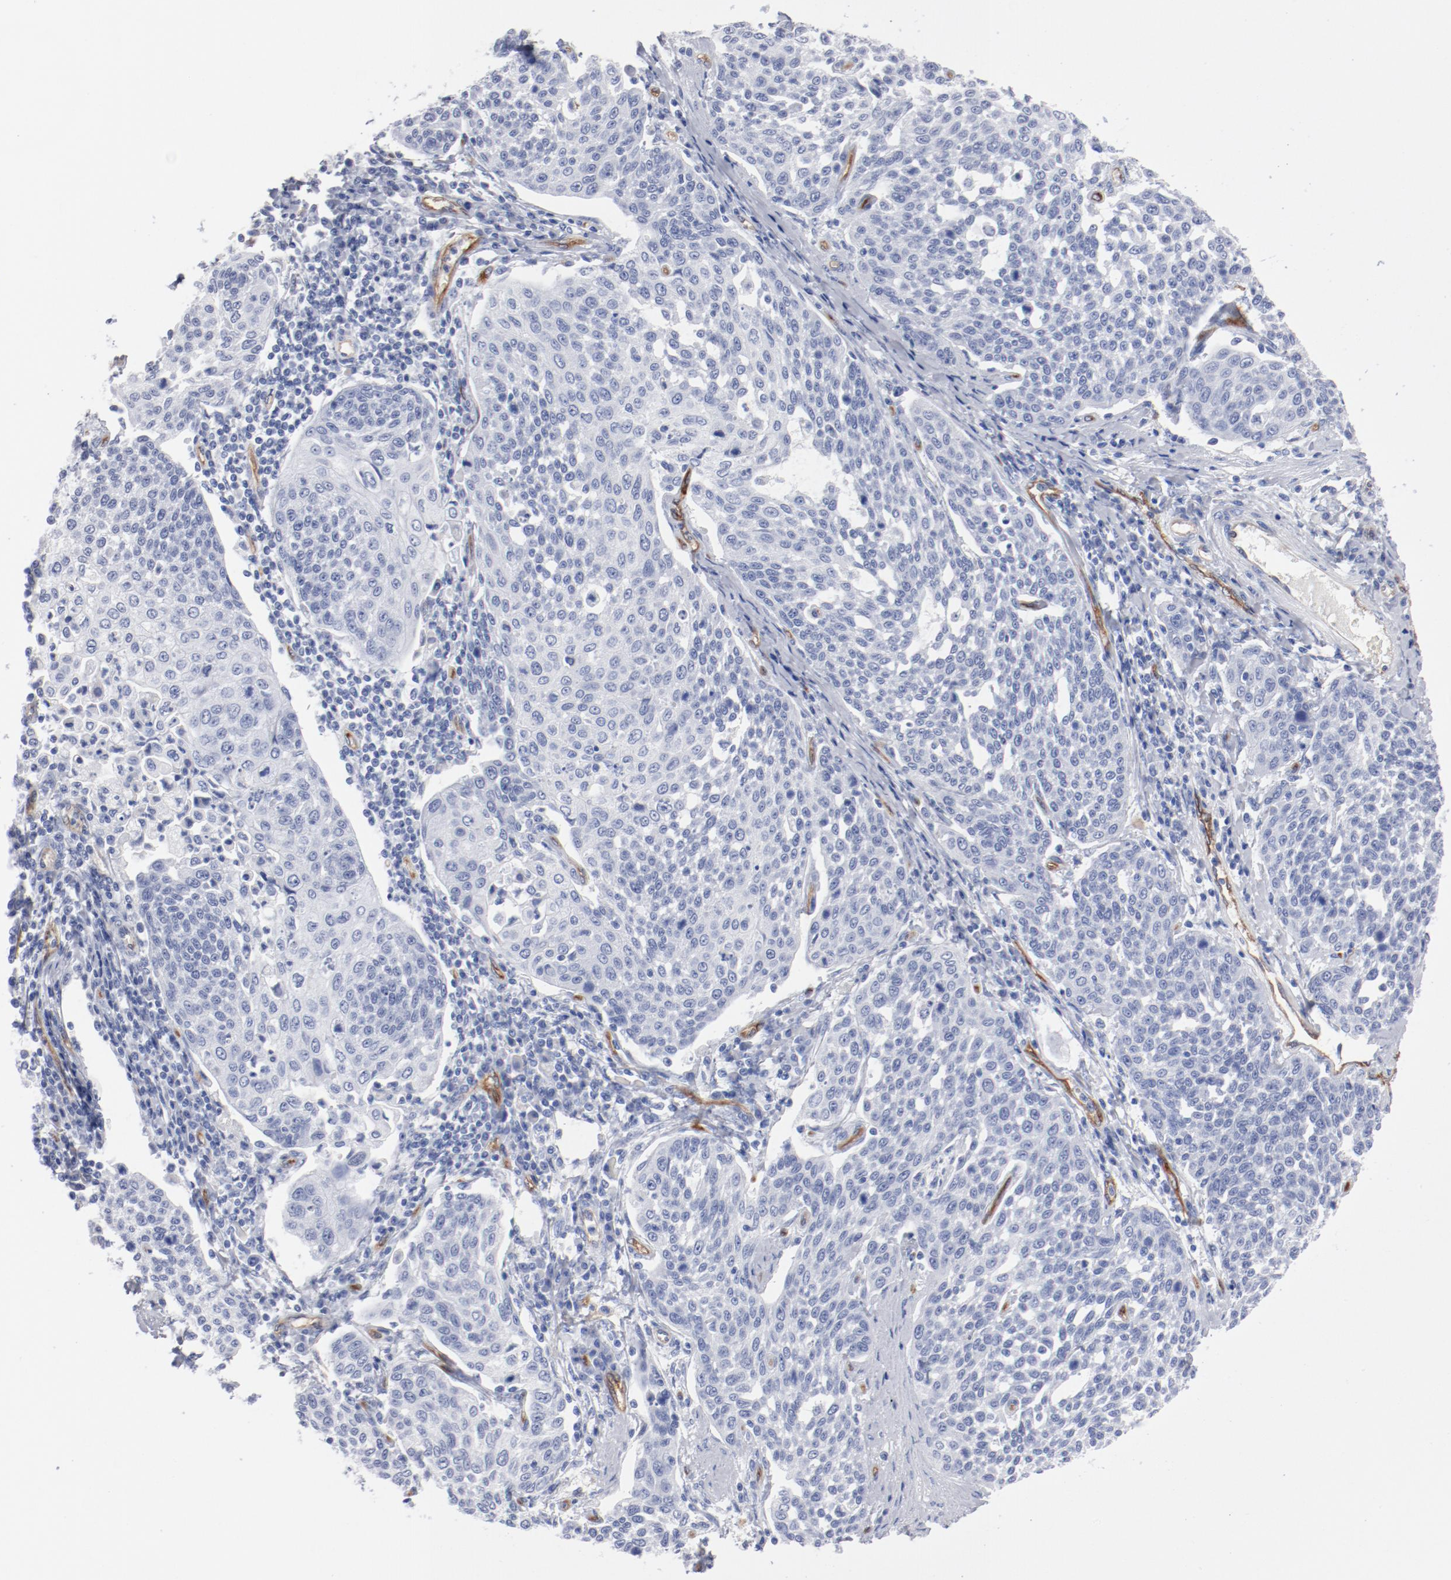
{"staining": {"intensity": "negative", "quantity": "none", "location": "none"}, "tissue": "cervical cancer", "cell_type": "Tumor cells", "image_type": "cancer", "snomed": [{"axis": "morphology", "description": "Squamous cell carcinoma, NOS"}, {"axis": "topography", "description": "Cervix"}], "caption": "An immunohistochemistry (IHC) micrograph of cervical cancer is shown. There is no staining in tumor cells of cervical cancer. (Brightfield microscopy of DAB immunohistochemistry (IHC) at high magnification).", "gene": "SHANK3", "patient": {"sex": "female", "age": 34}}